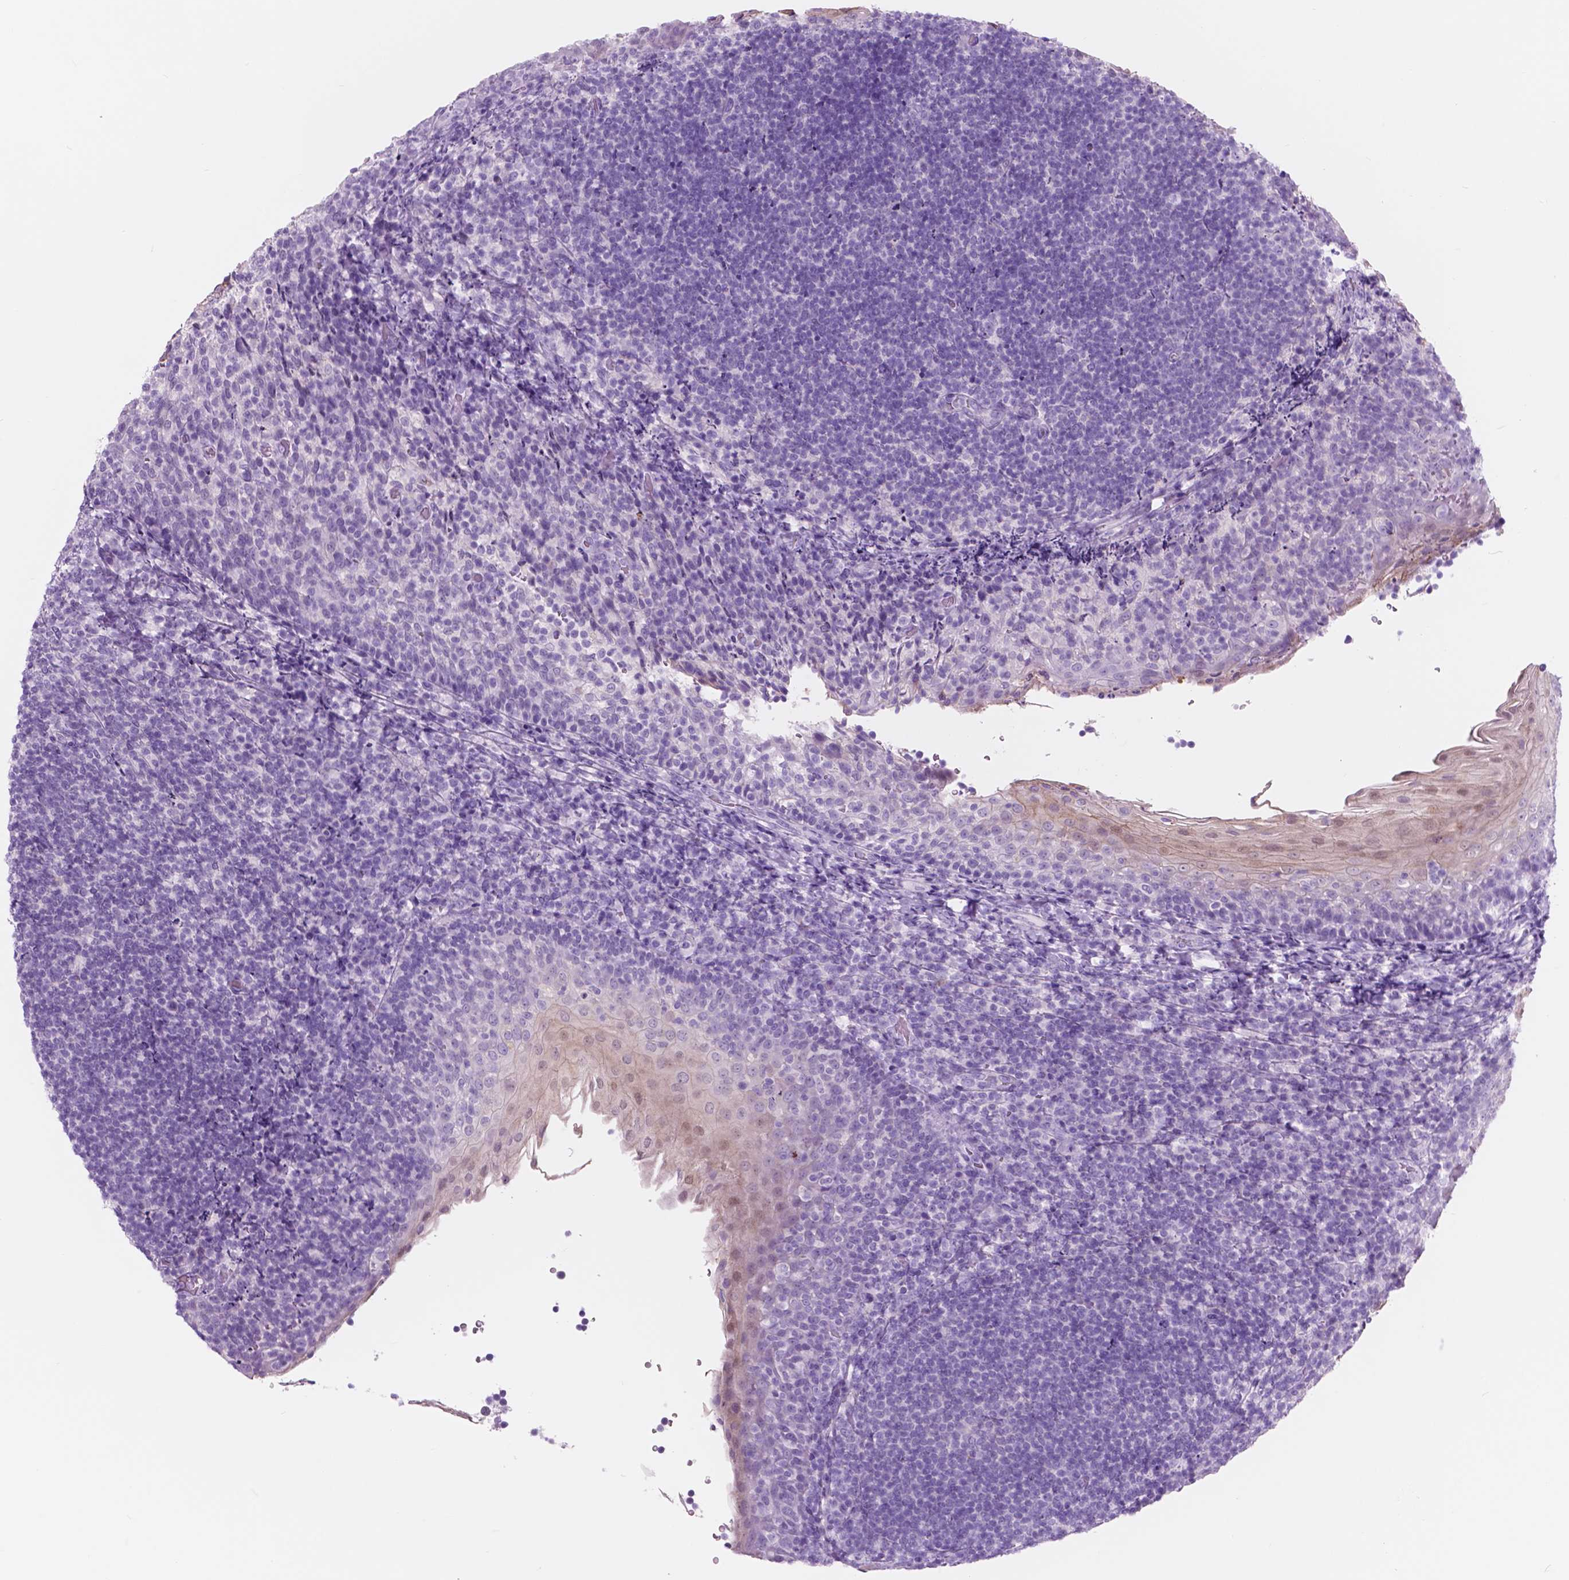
{"staining": {"intensity": "negative", "quantity": "none", "location": "none"}, "tissue": "tonsil", "cell_type": "Germinal center cells", "image_type": "normal", "snomed": [{"axis": "morphology", "description": "Normal tissue, NOS"}, {"axis": "topography", "description": "Tonsil"}], "caption": "Photomicrograph shows no protein staining in germinal center cells of benign tonsil.", "gene": "CUZD1", "patient": {"sex": "female", "age": 10}}